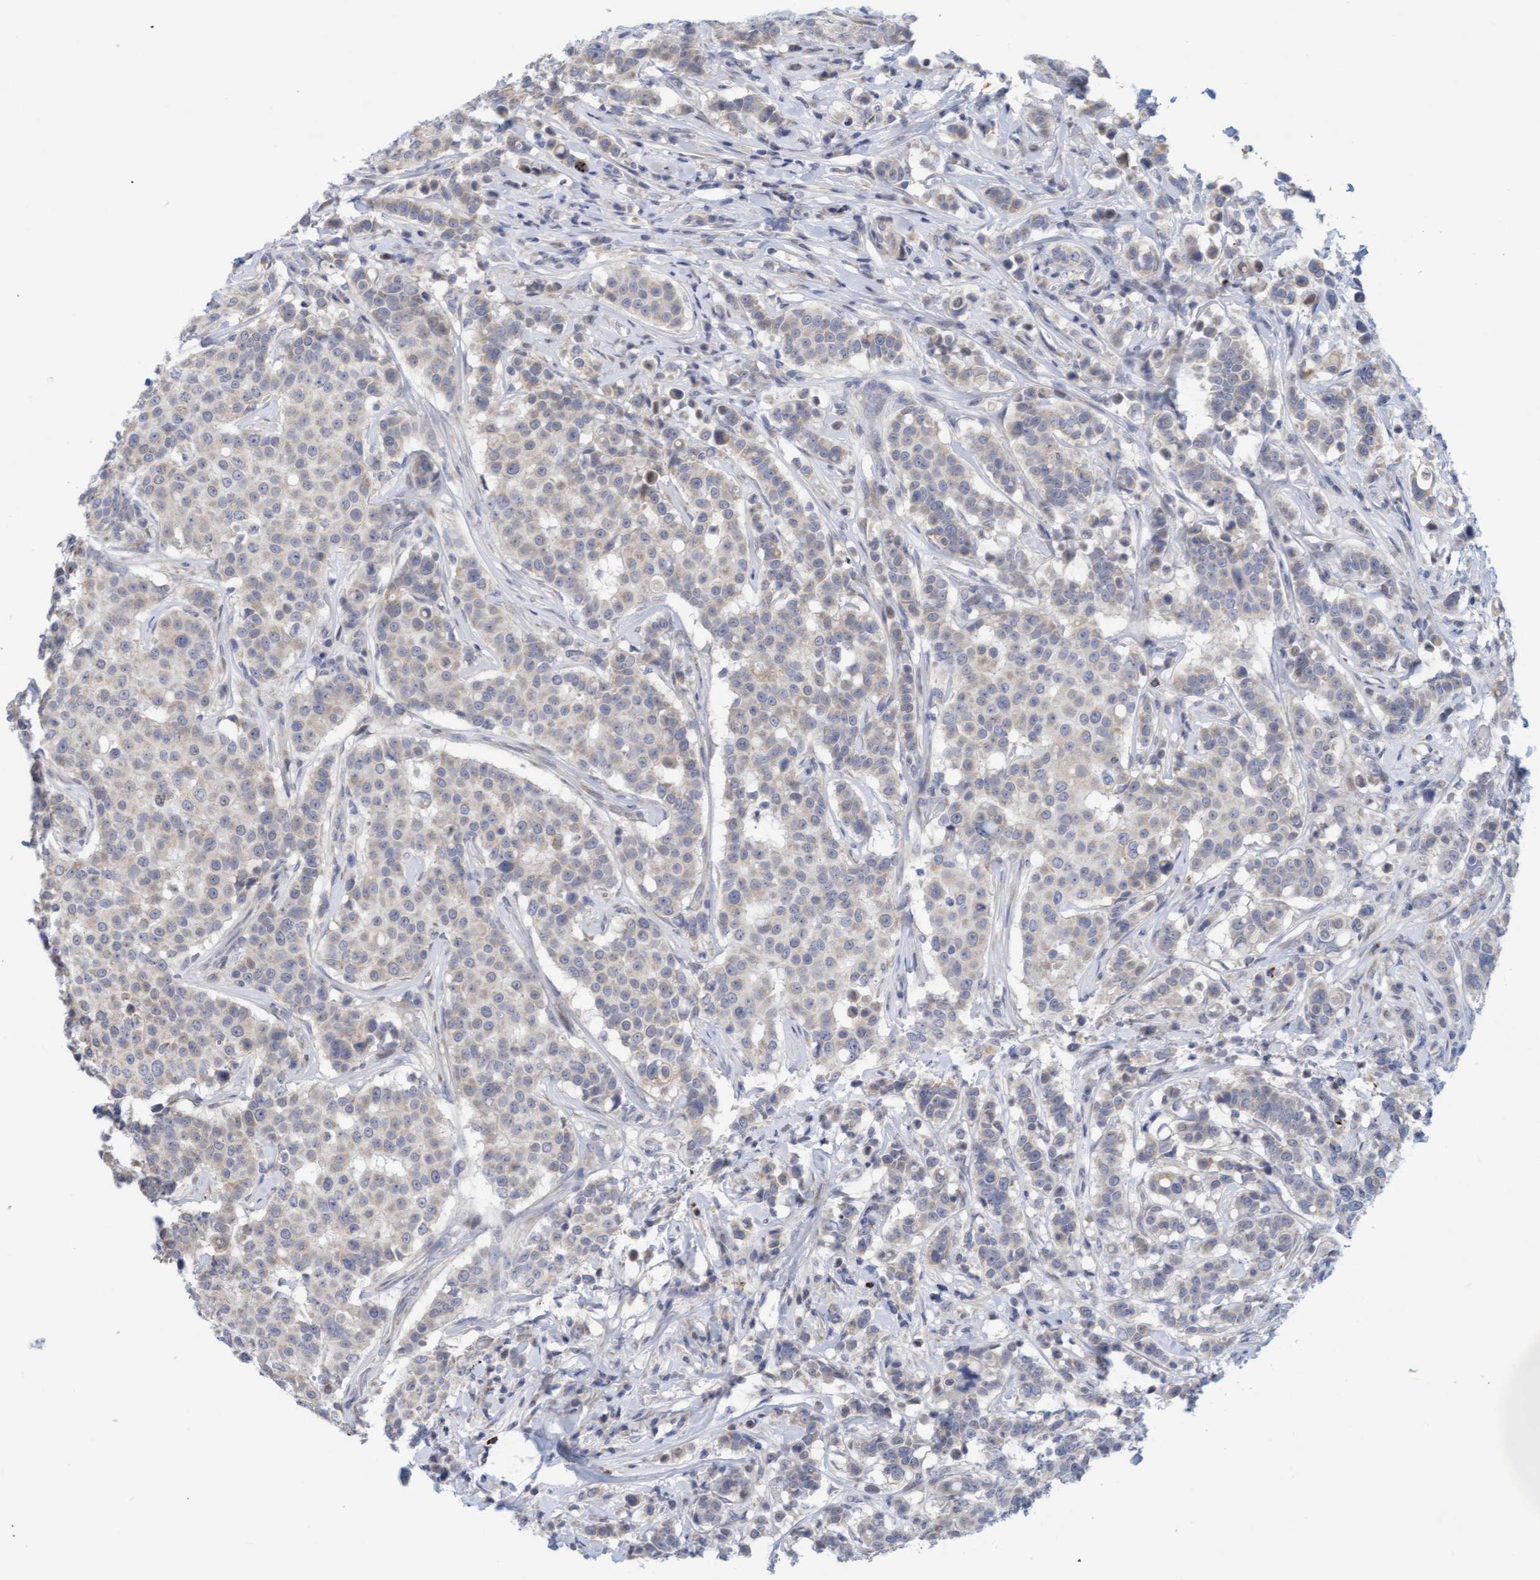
{"staining": {"intensity": "weak", "quantity": "25%-75%", "location": "cytoplasmic/membranous"}, "tissue": "breast cancer", "cell_type": "Tumor cells", "image_type": "cancer", "snomed": [{"axis": "morphology", "description": "Duct carcinoma"}, {"axis": "topography", "description": "Breast"}], "caption": "Immunohistochemistry (IHC) of human breast invasive ductal carcinoma demonstrates low levels of weak cytoplasmic/membranous positivity in approximately 25%-75% of tumor cells. (brown staining indicates protein expression, while blue staining denotes nuclei).", "gene": "ZC3H3", "patient": {"sex": "female", "age": 27}}